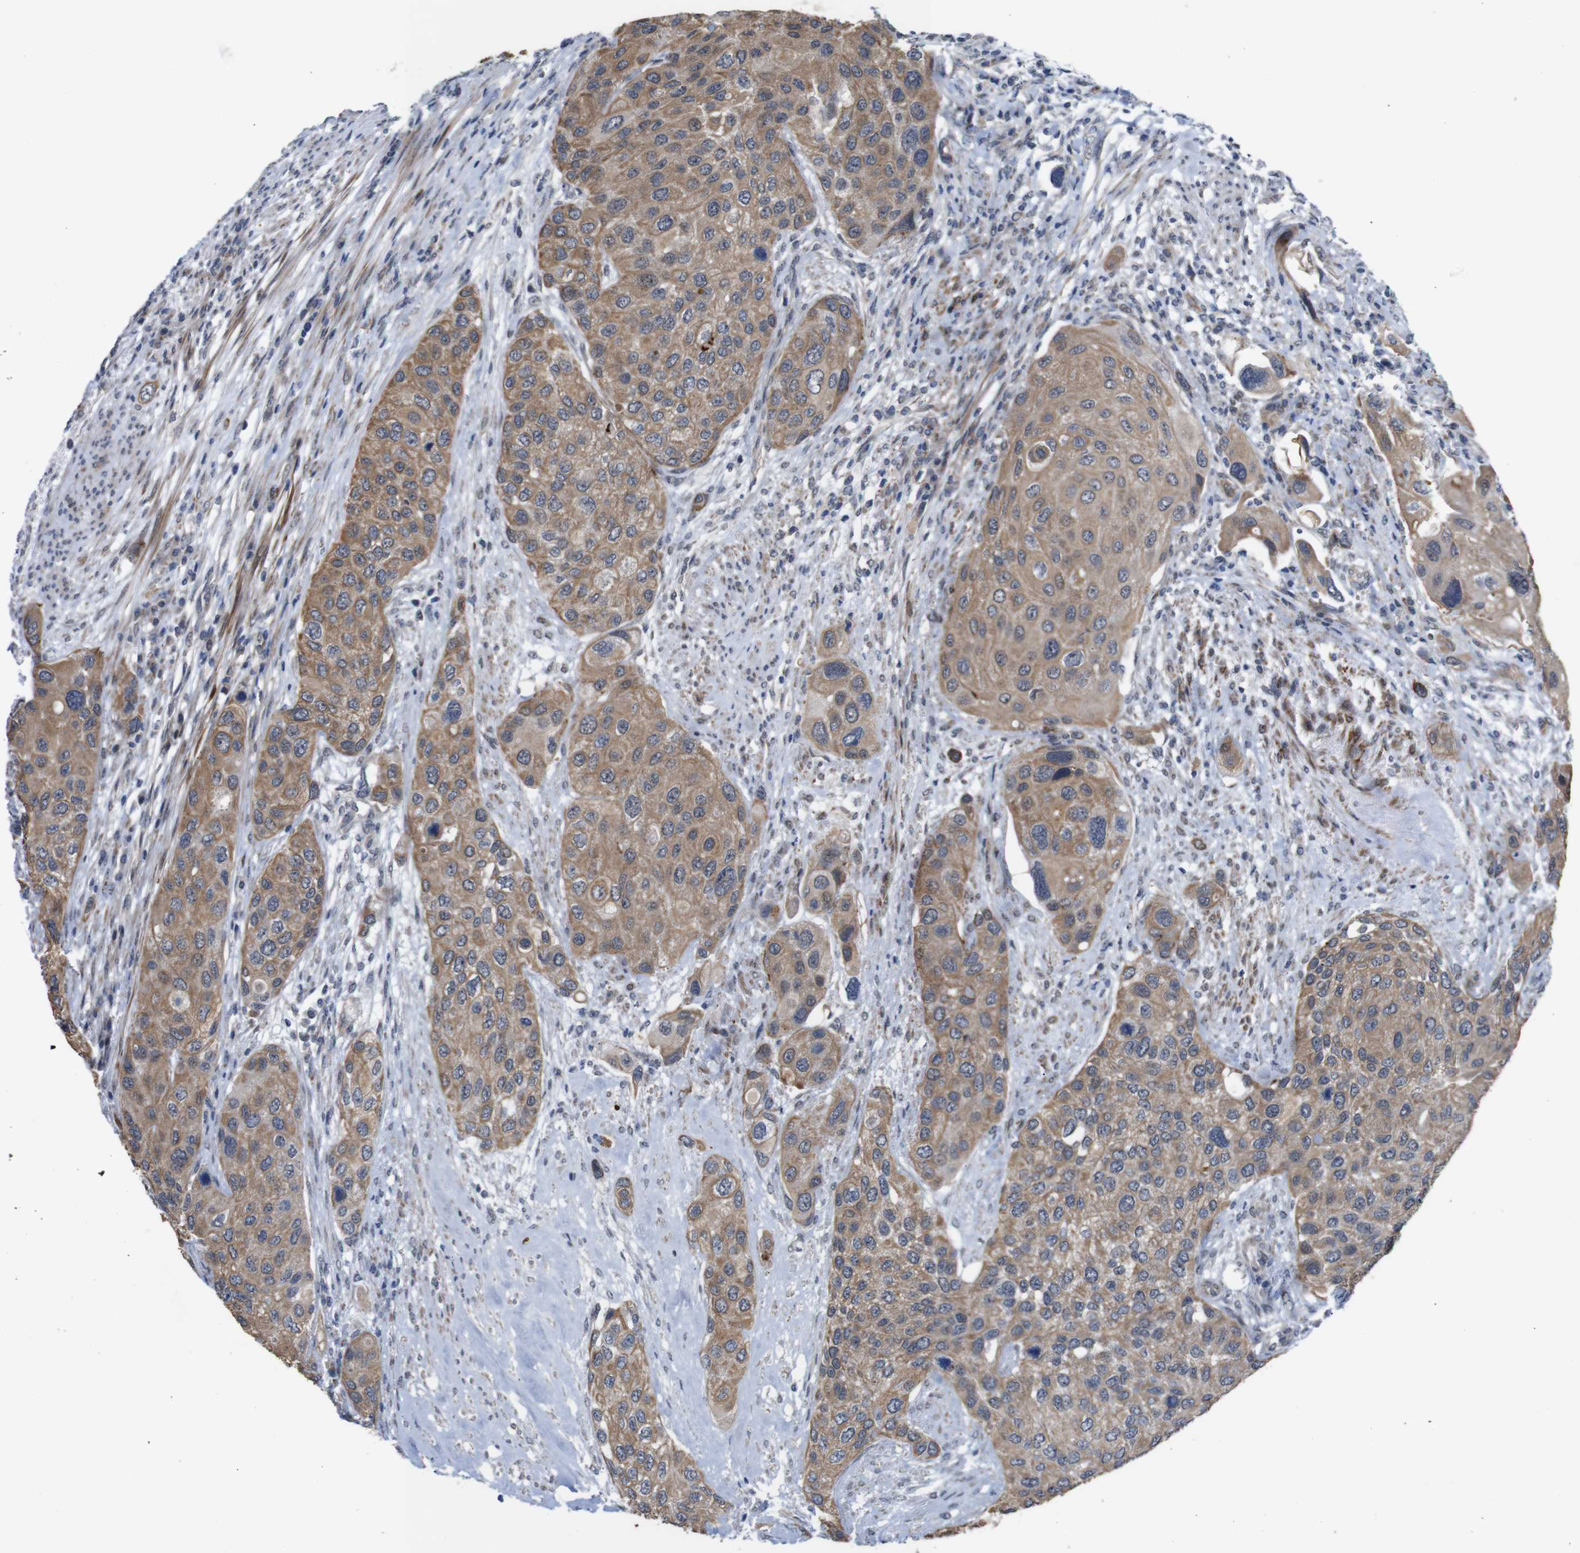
{"staining": {"intensity": "moderate", "quantity": ">75%", "location": "cytoplasmic/membranous"}, "tissue": "urothelial cancer", "cell_type": "Tumor cells", "image_type": "cancer", "snomed": [{"axis": "morphology", "description": "Urothelial carcinoma, High grade"}, {"axis": "topography", "description": "Urinary bladder"}], "caption": "Urothelial cancer tissue displays moderate cytoplasmic/membranous staining in approximately >75% of tumor cells", "gene": "ATP7B", "patient": {"sex": "female", "age": 56}}